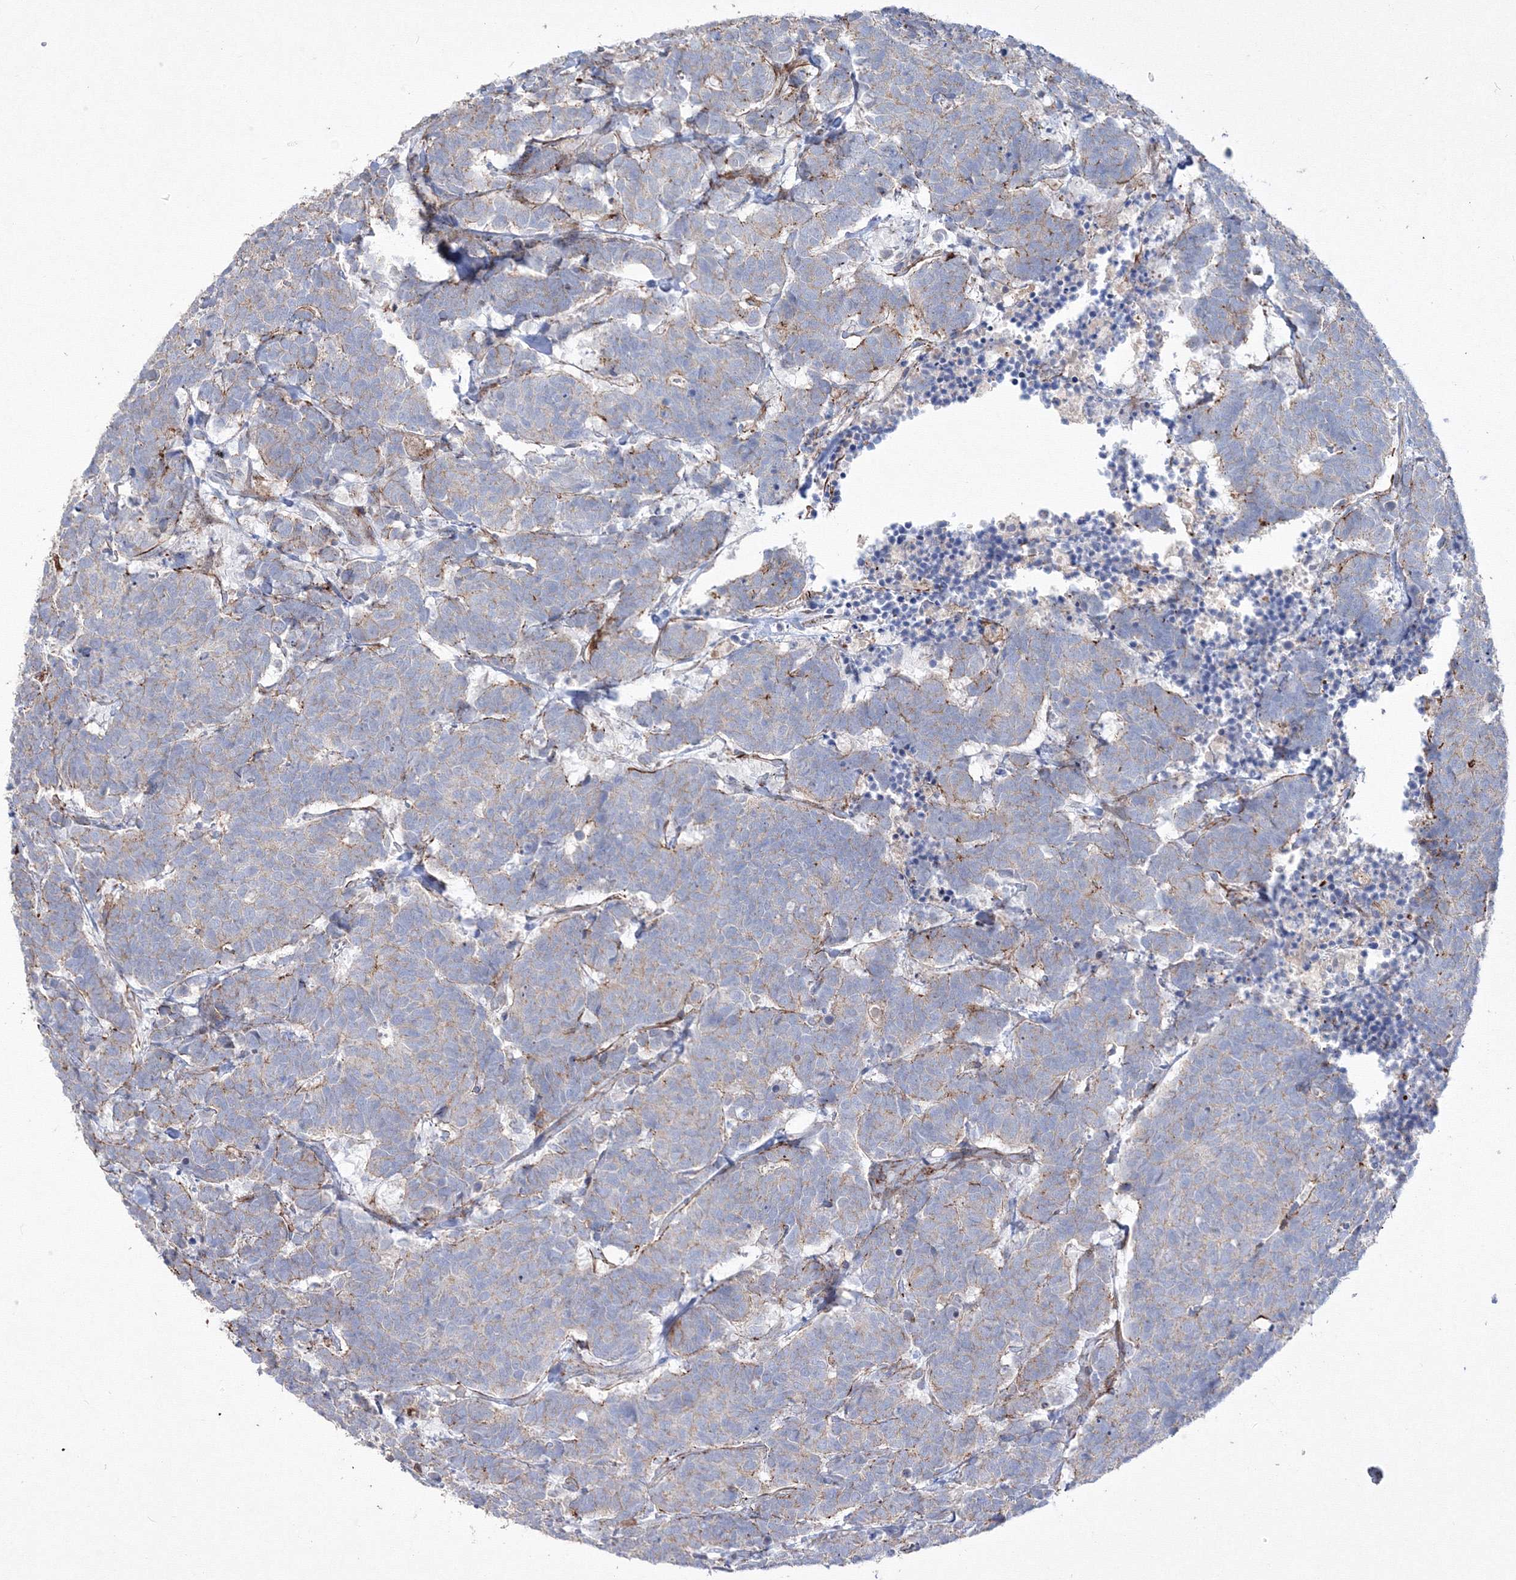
{"staining": {"intensity": "negative", "quantity": "none", "location": "none"}, "tissue": "carcinoid", "cell_type": "Tumor cells", "image_type": "cancer", "snomed": [{"axis": "morphology", "description": "Carcinoma, NOS"}, {"axis": "morphology", "description": "Carcinoid, malignant, NOS"}, {"axis": "topography", "description": "Urinary bladder"}], "caption": "Carcinoma was stained to show a protein in brown. There is no significant positivity in tumor cells. (IHC, brightfield microscopy, high magnification).", "gene": "GPR82", "patient": {"sex": "male", "age": 57}}